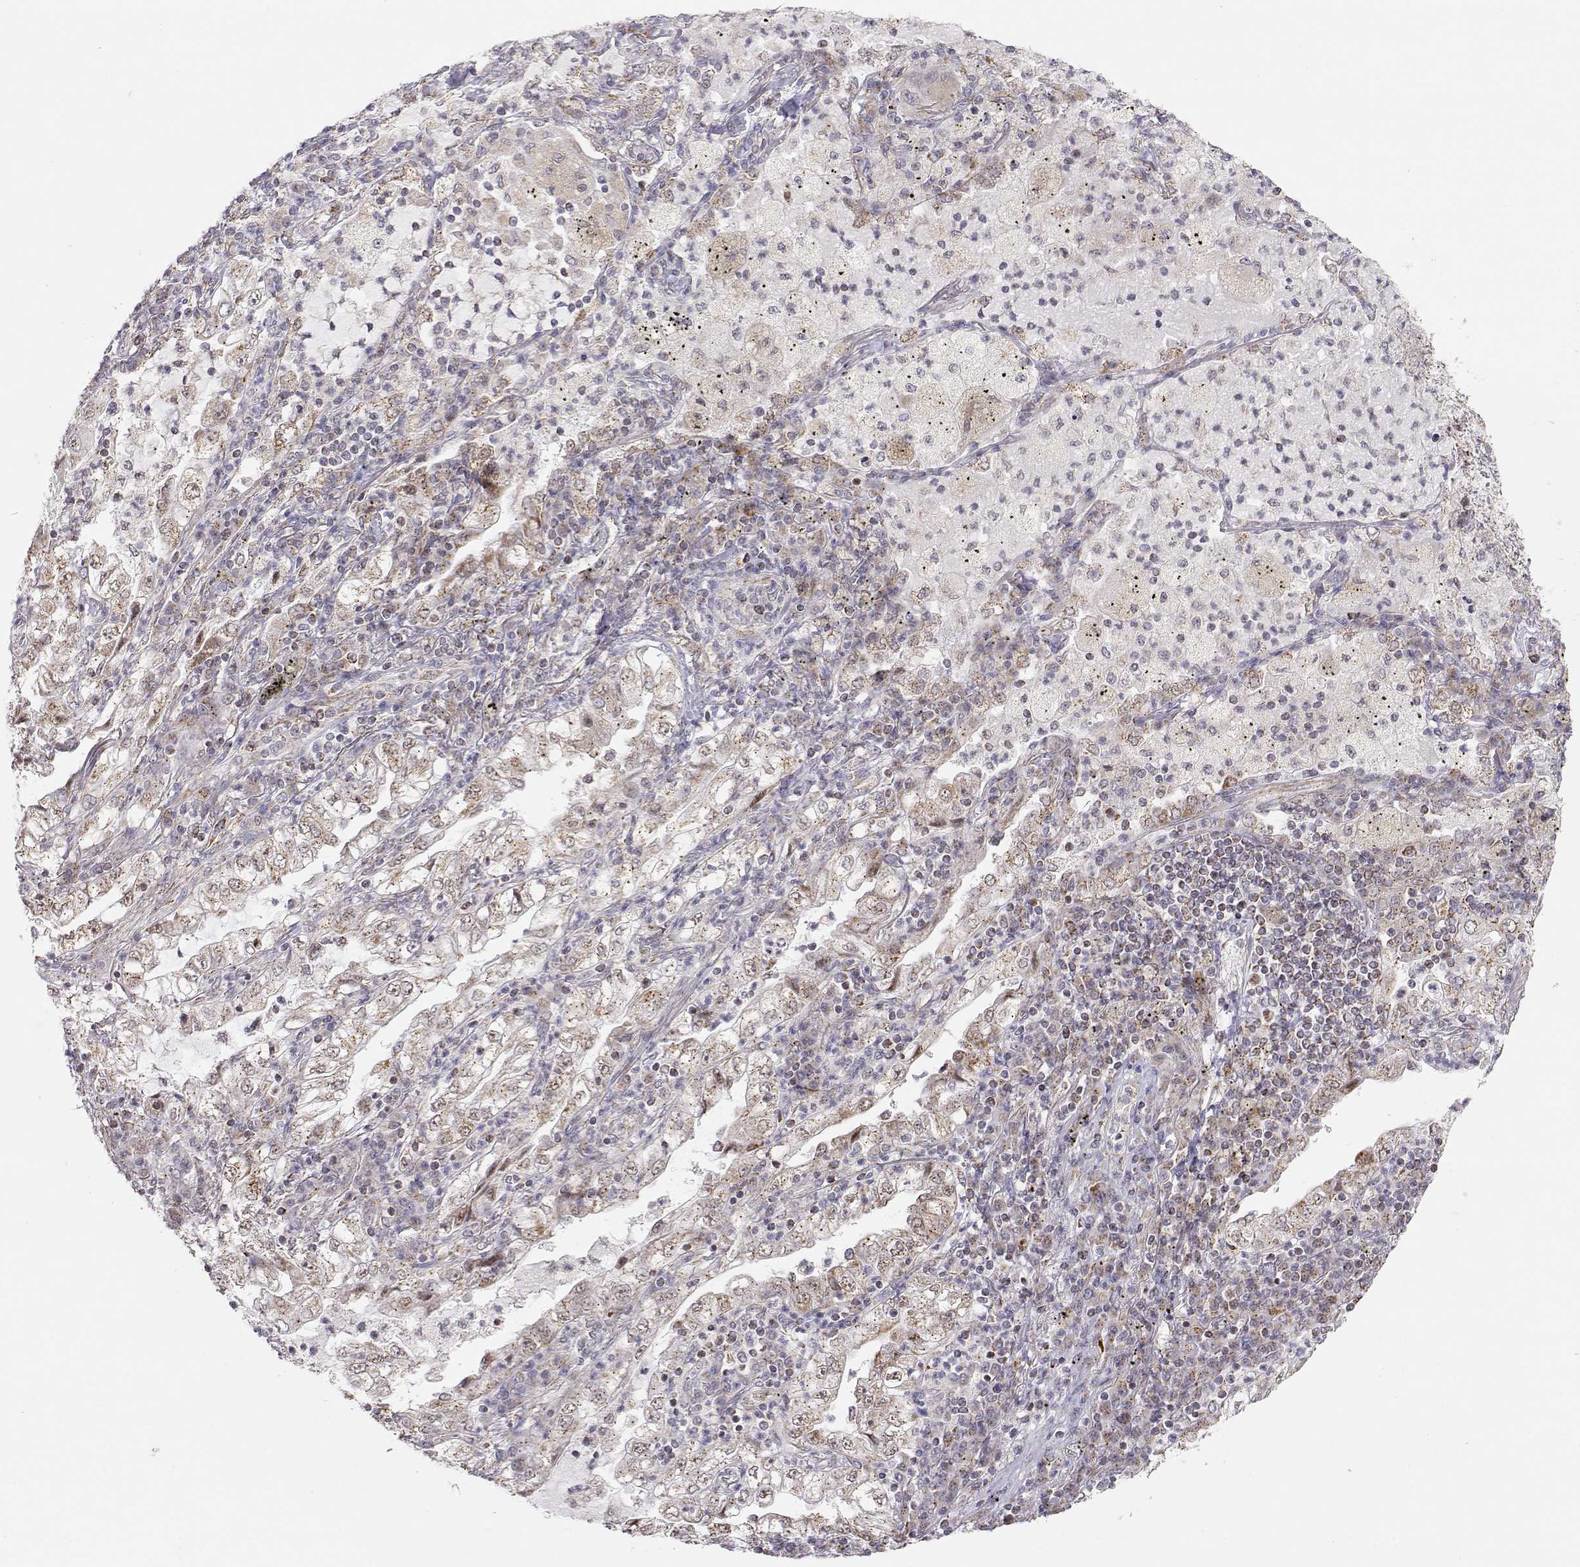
{"staining": {"intensity": "moderate", "quantity": "25%-75%", "location": "cytoplasmic/membranous"}, "tissue": "lung cancer", "cell_type": "Tumor cells", "image_type": "cancer", "snomed": [{"axis": "morphology", "description": "Adenocarcinoma, NOS"}, {"axis": "topography", "description": "Lung"}], "caption": "Protein staining of lung cancer tissue exhibits moderate cytoplasmic/membranous staining in about 25%-75% of tumor cells.", "gene": "EXOG", "patient": {"sex": "female", "age": 73}}